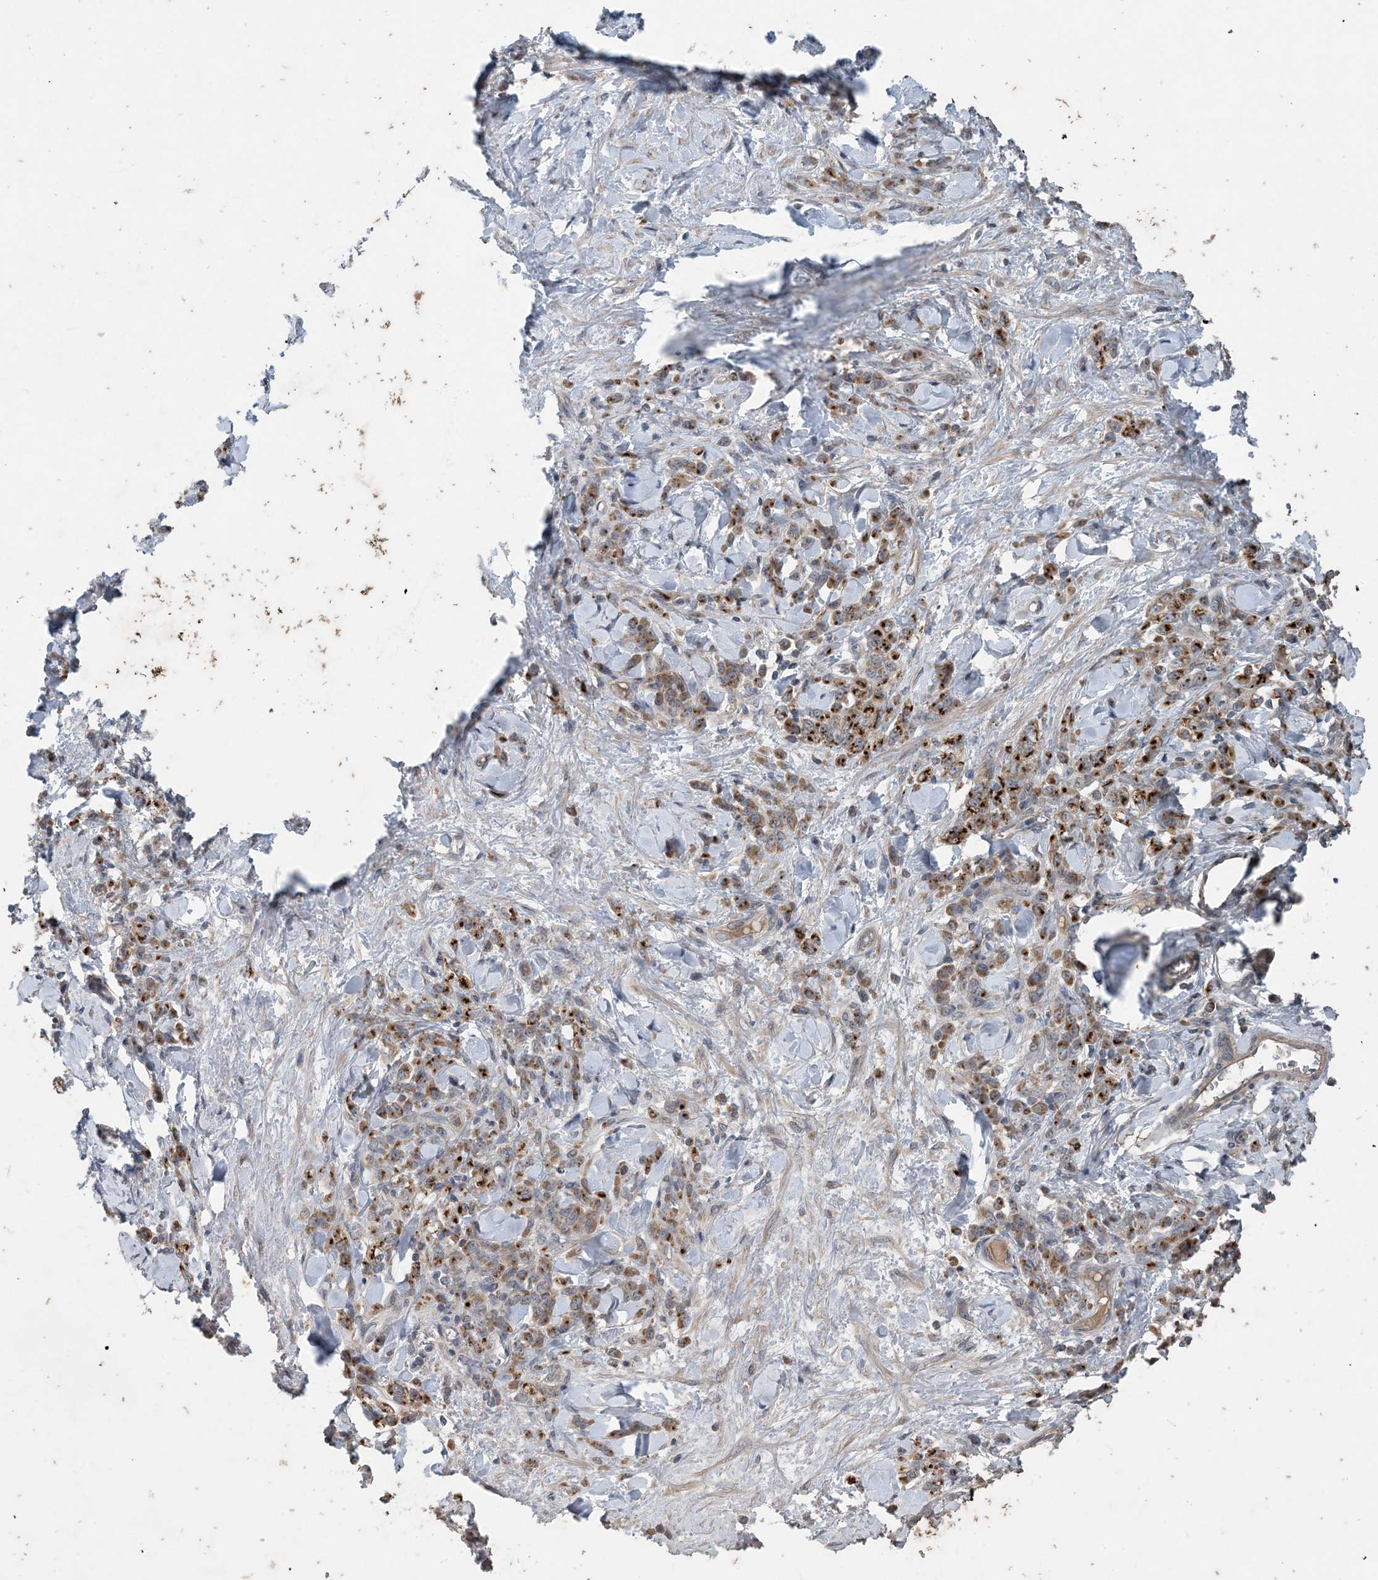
{"staining": {"intensity": "strong", "quantity": "25%-75%", "location": "cytoplasmic/membranous"}, "tissue": "stomach cancer", "cell_type": "Tumor cells", "image_type": "cancer", "snomed": [{"axis": "morphology", "description": "Normal tissue, NOS"}, {"axis": "morphology", "description": "Adenocarcinoma, NOS"}, {"axis": "topography", "description": "Stomach"}], "caption": "Immunohistochemistry image of stomach adenocarcinoma stained for a protein (brown), which reveals high levels of strong cytoplasmic/membranous staining in approximately 25%-75% of tumor cells.", "gene": "MYO9B", "patient": {"sex": "male", "age": 82}}